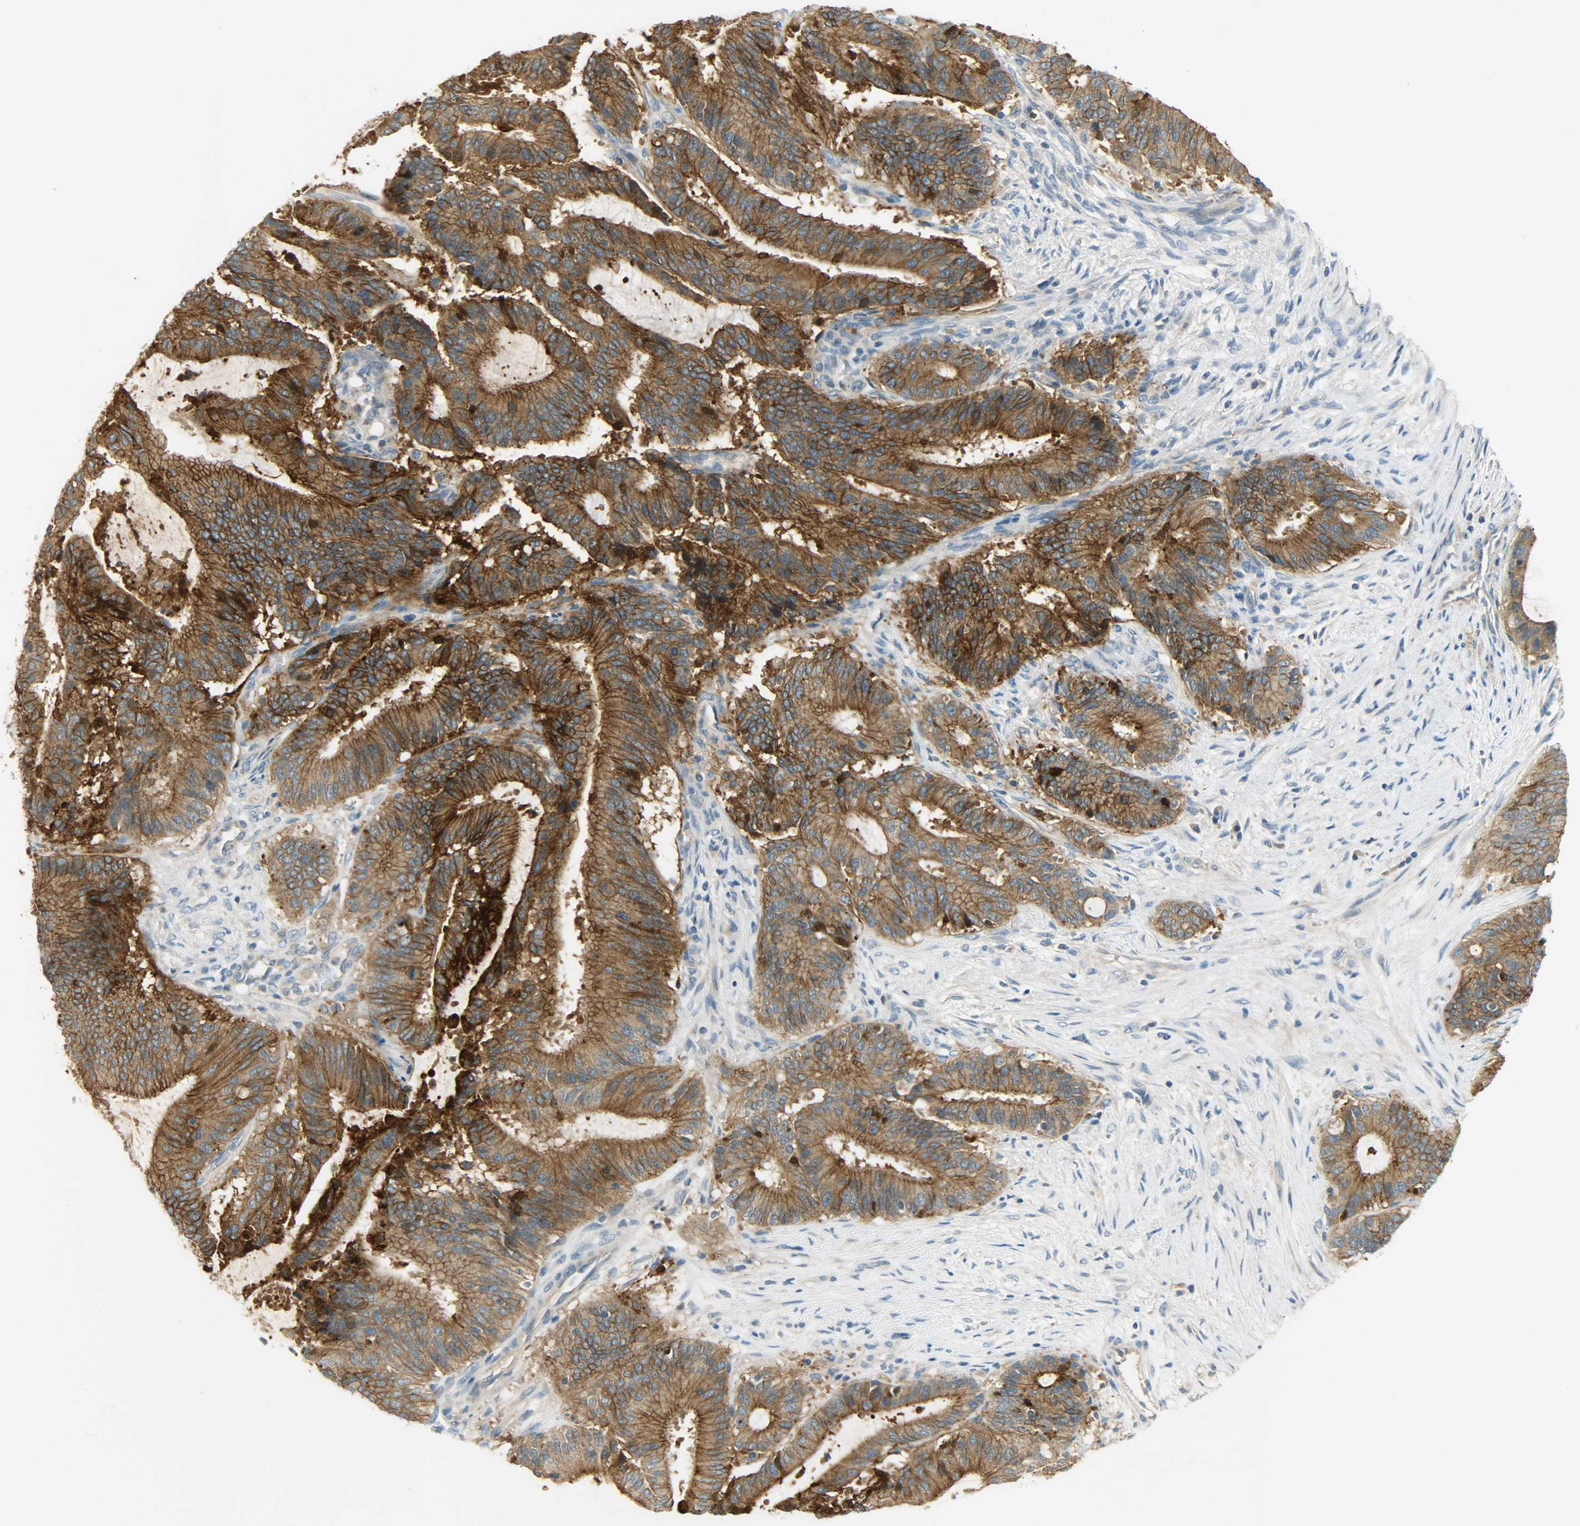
{"staining": {"intensity": "strong", "quantity": ">75%", "location": "cytoplasmic/membranous"}, "tissue": "liver cancer", "cell_type": "Tumor cells", "image_type": "cancer", "snomed": [{"axis": "morphology", "description": "Cholangiocarcinoma"}, {"axis": "topography", "description": "Liver"}], "caption": "Immunohistochemical staining of human liver cancer (cholangiocarcinoma) reveals high levels of strong cytoplasmic/membranous positivity in approximately >75% of tumor cells.", "gene": "DSG2", "patient": {"sex": "female", "age": 73}}